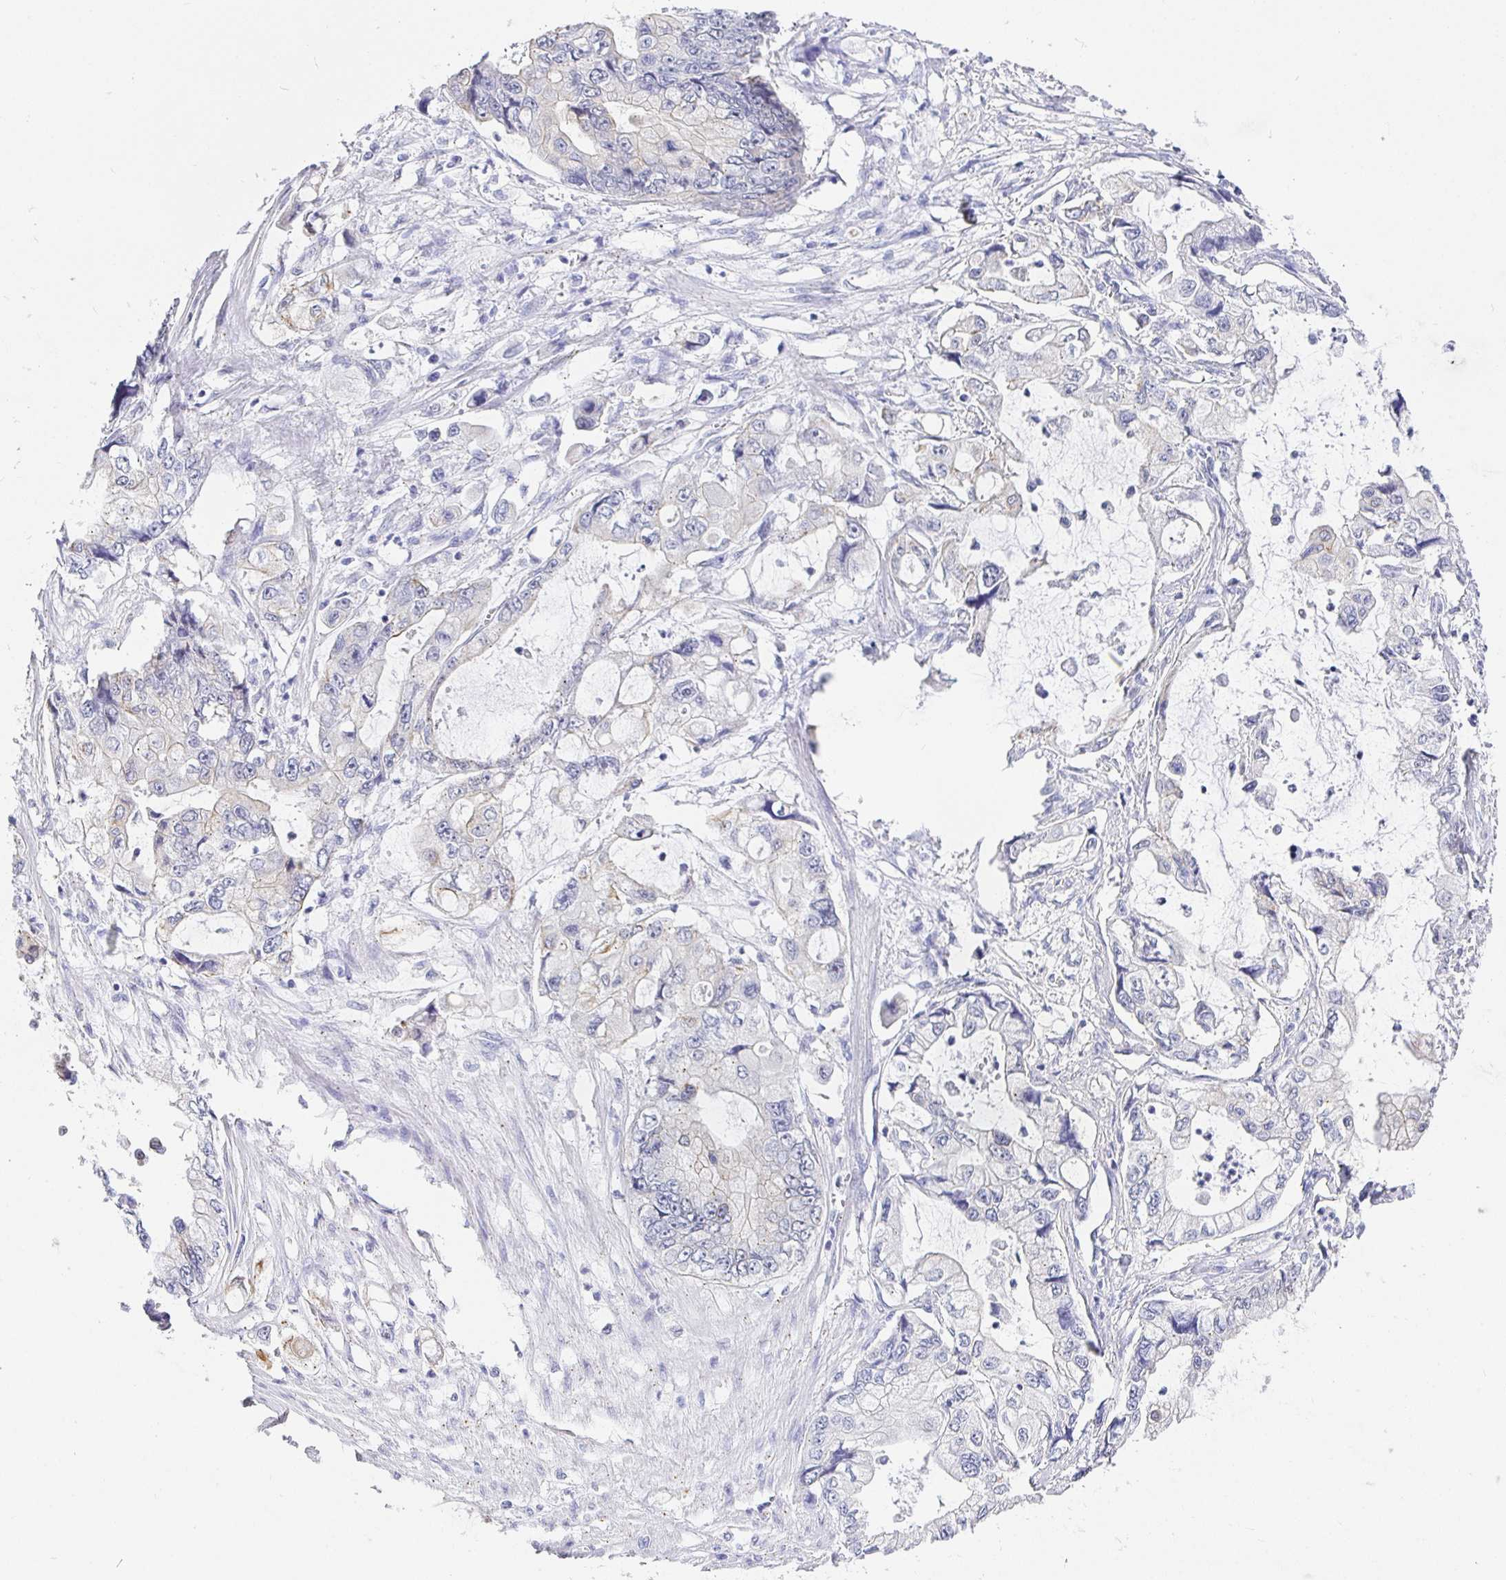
{"staining": {"intensity": "weak", "quantity": "<25%", "location": "cytoplasmic/membranous"}, "tissue": "stomach cancer", "cell_type": "Tumor cells", "image_type": "cancer", "snomed": [{"axis": "morphology", "description": "Adenocarcinoma, NOS"}, {"axis": "topography", "description": "Pancreas"}, {"axis": "topography", "description": "Stomach, upper"}, {"axis": "topography", "description": "Stomach"}], "caption": "A photomicrograph of human stomach cancer is negative for staining in tumor cells.", "gene": "EZHIP", "patient": {"sex": "male", "age": 77}}